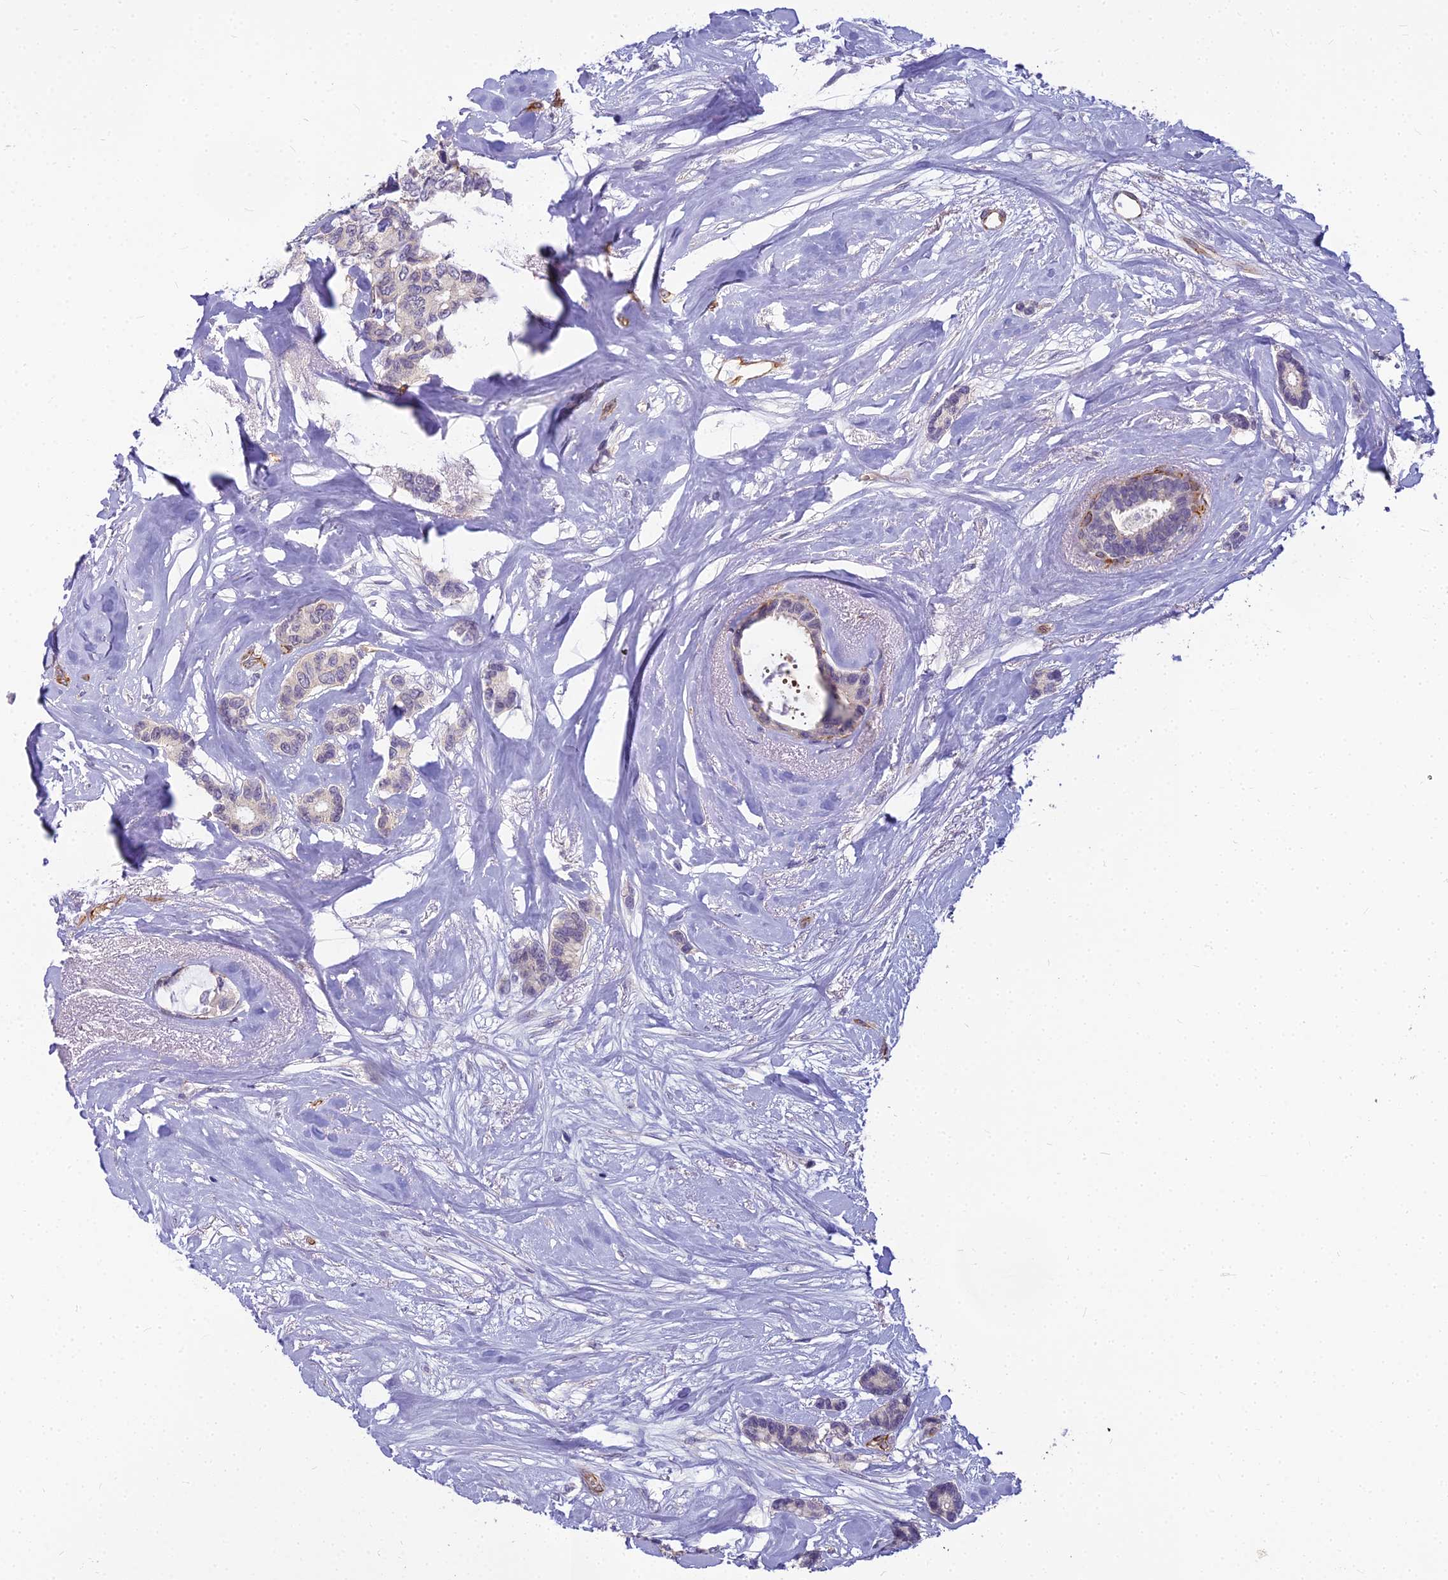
{"staining": {"intensity": "negative", "quantity": "none", "location": "none"}, "tissue": "breast cancer", "cell_type": "Tumor cells", "image_type": "cancer", "snomed": [{"axis": "morphology", "description": "Duct carcinoma"}, {"axis": "topography", "description": "Breast"}], "caption": "High power microscopy image of an immunohistochemistry photomicrograph of infiltrating ductal carcinoma (breast), revealing no significant positivity in tumor cells. The staining was performed using DAB (3,3'-diaminobenzidine) to visualize the protein expression in brown, while the nuclei were stained in blue with hematoxylin (Magnification: 20x).", "gene": "RGL3", "patient": {"sex": "female", "age": 87}}